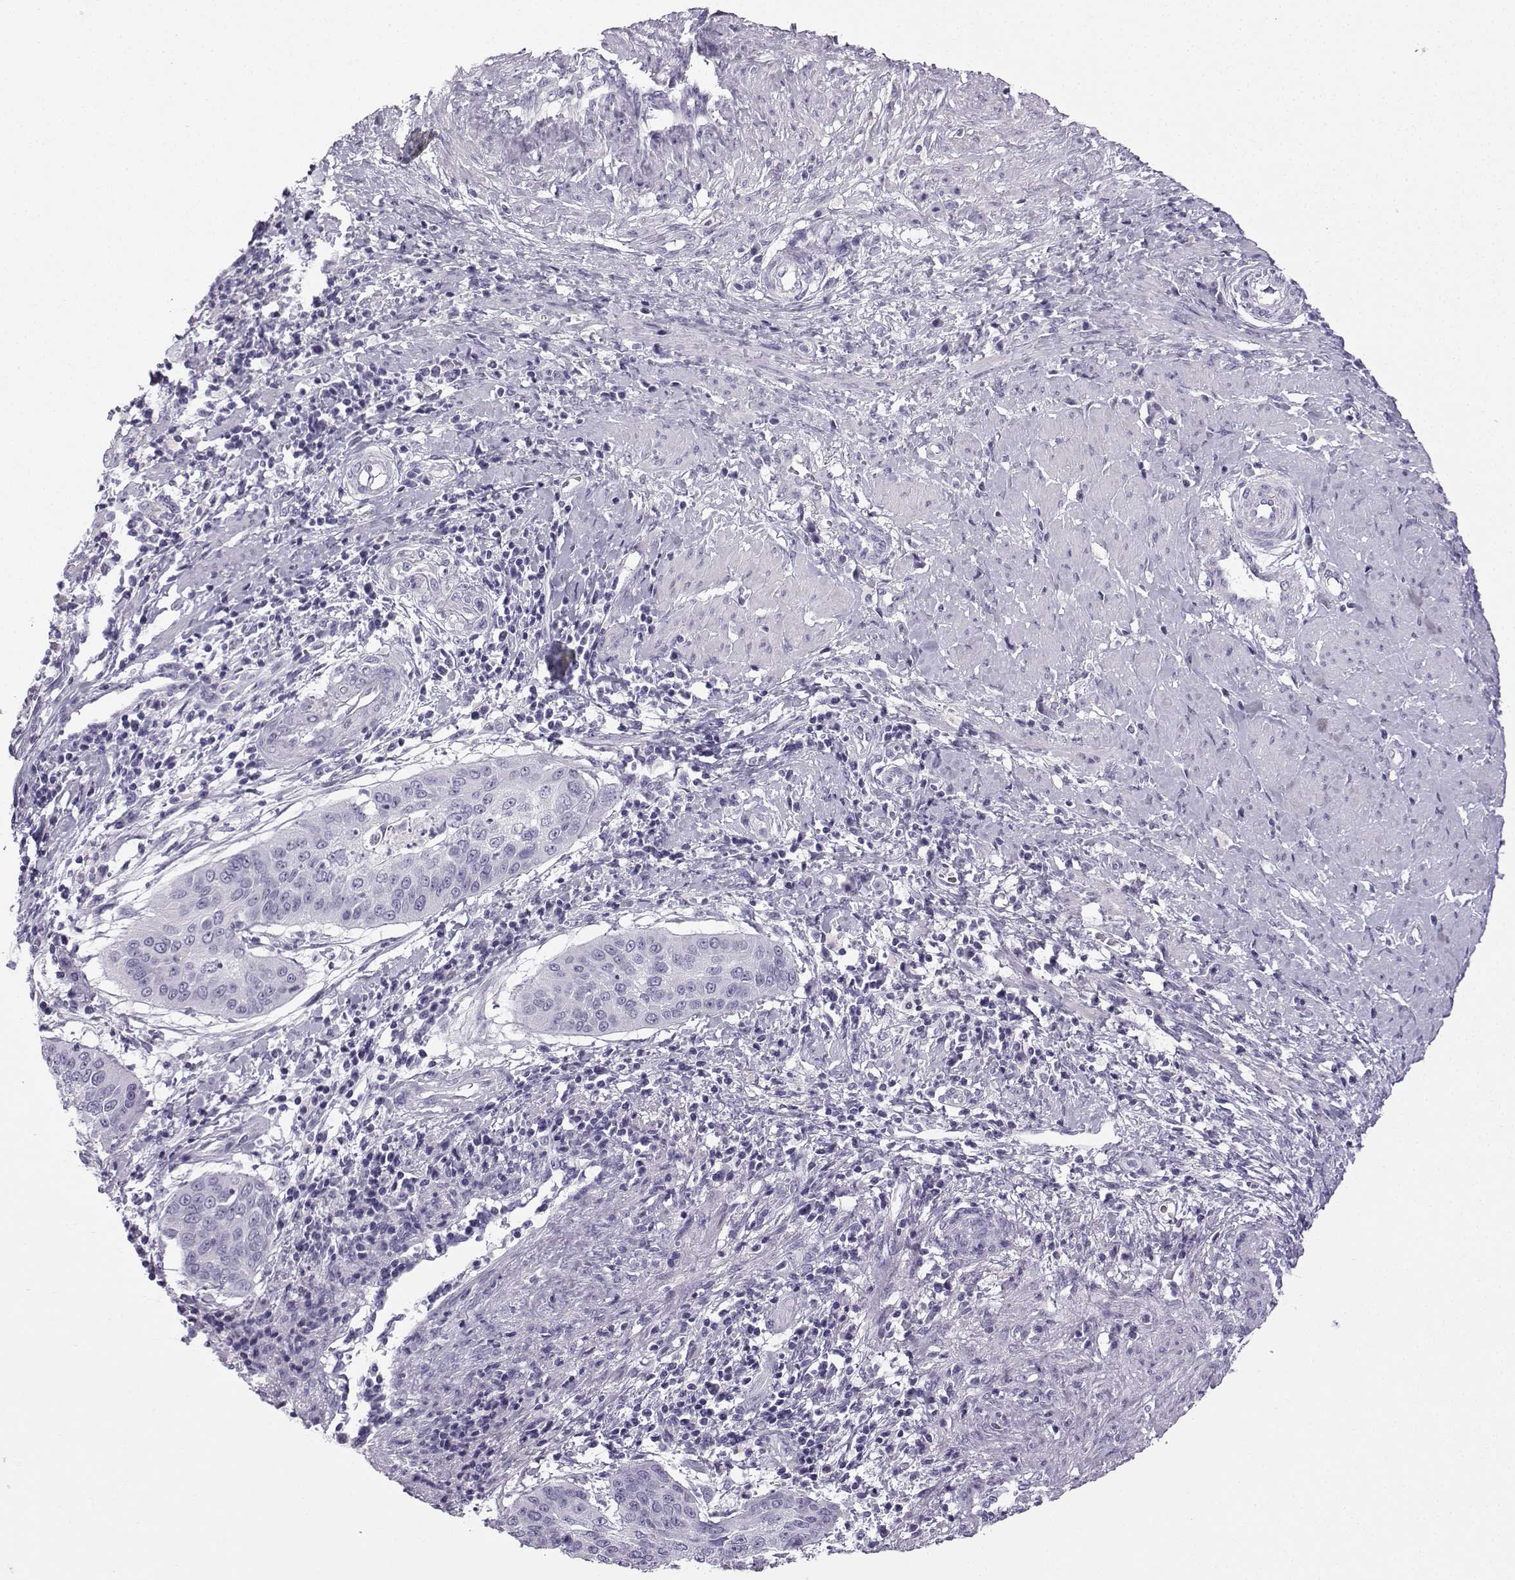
{"staining": {"intensity": "negative", "quantity": "none", "location": "none"}, "tissue": "cervical cancer", "cell_type": "Tumor cells", "image_type": "cancer", "snomed": [{"axis": "morphology", "description": "Squamous cell carcinoma, NOS"}, {"axis": "topography", "description": "Cervix"}], "caption": "This is an immunohistochemistry photomicrograph of human squamous cell carcinoma (cervical). There is no staining in tumor cells.", "gene": "ZBTB8B", "patient": {"sex": "female", "age": 39}}